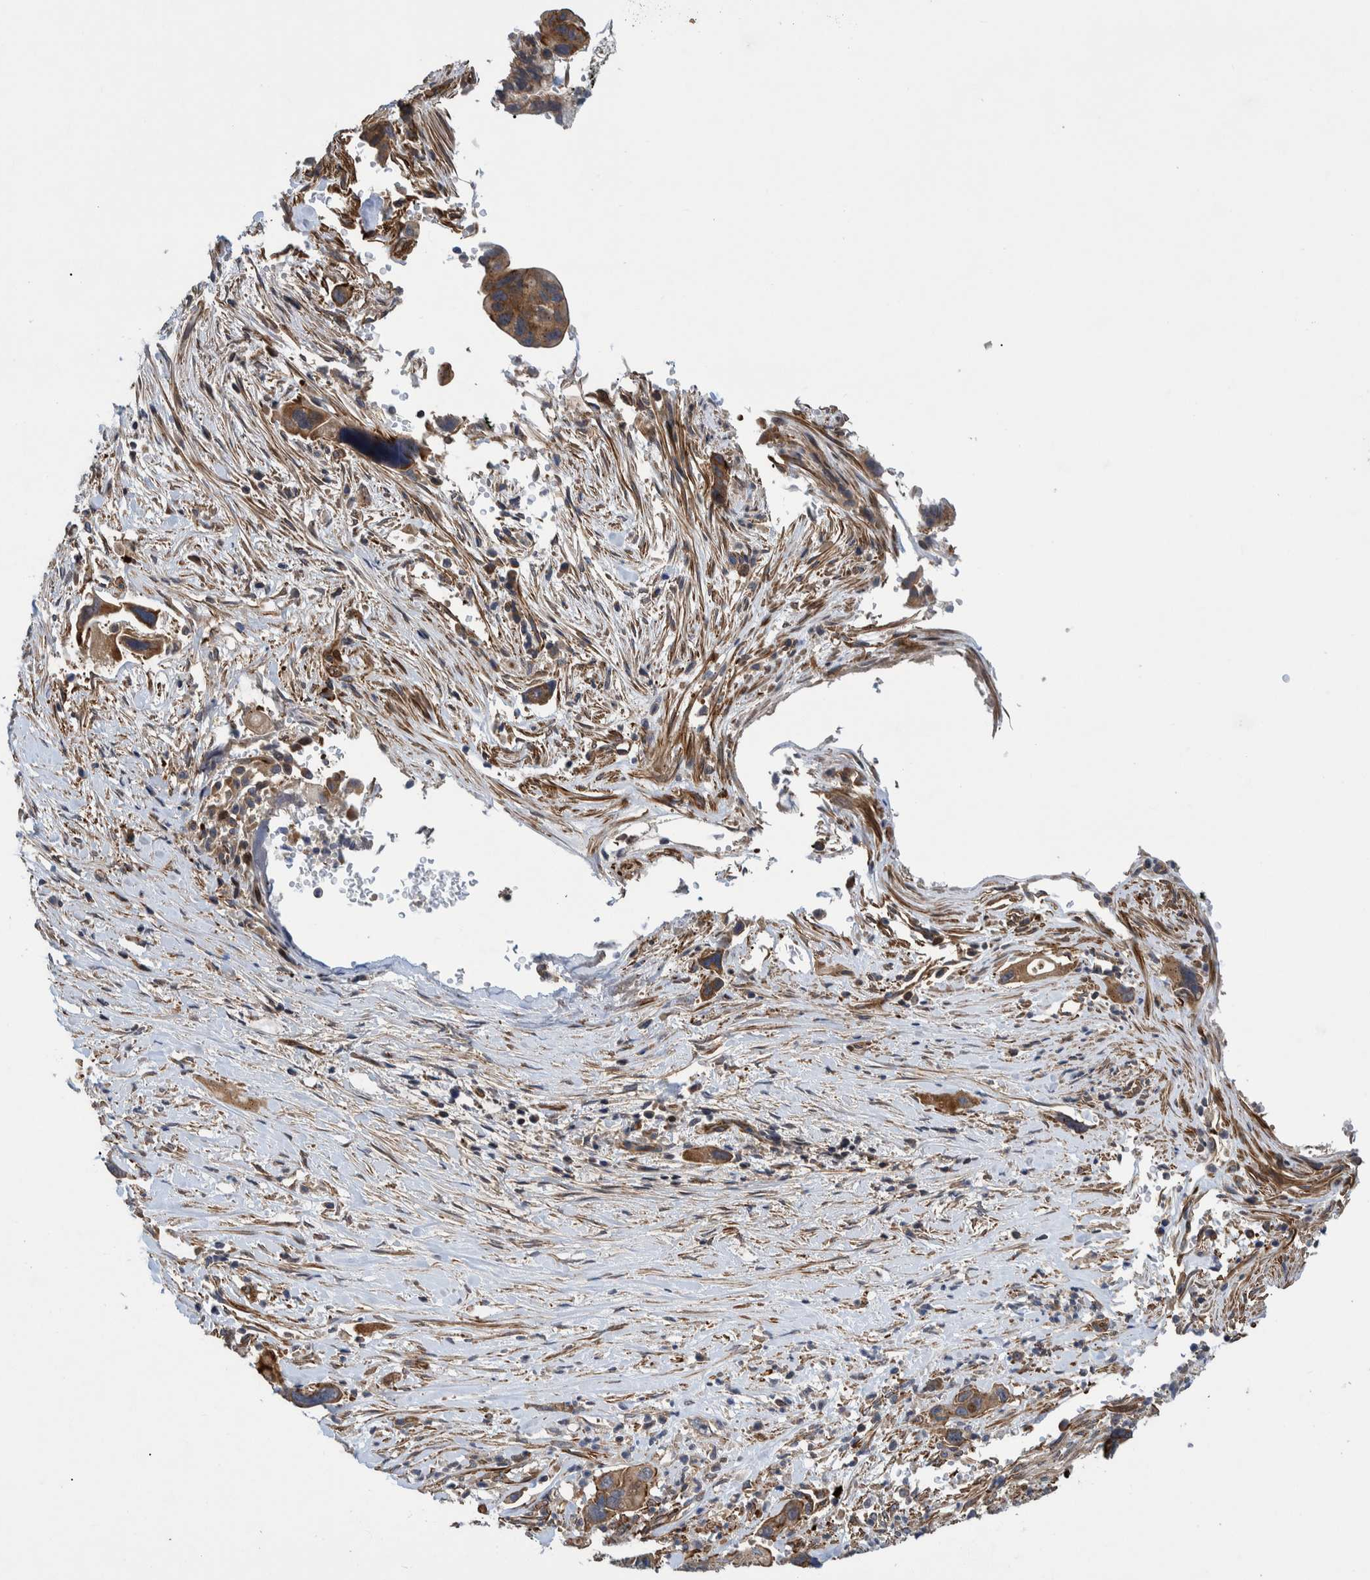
{"staining": {"intensity": "moderate", "quantity": ">75%", "location": "cytoplasmic/membranous"}, "tissue": "pancreatic cancer", "cell_type": "Tumor cells", "image_type": "cancer", "snomed": [{"axis": "morphology", "description": "Adenocarcinoma, NOS"}, {"axis": "topography", "description": "Pancreas"}], "caption": "Tumor cells display medium levels of moderate cytoplasmic/membranous positivity in approximately >75% of cells in human pancreatic adenocarcinoma. (brown staining indicates protein expression, while blue staining denotes nuclei).", "gene": "GRPEL2", "patient": {"sex": "female", "age": 70}}